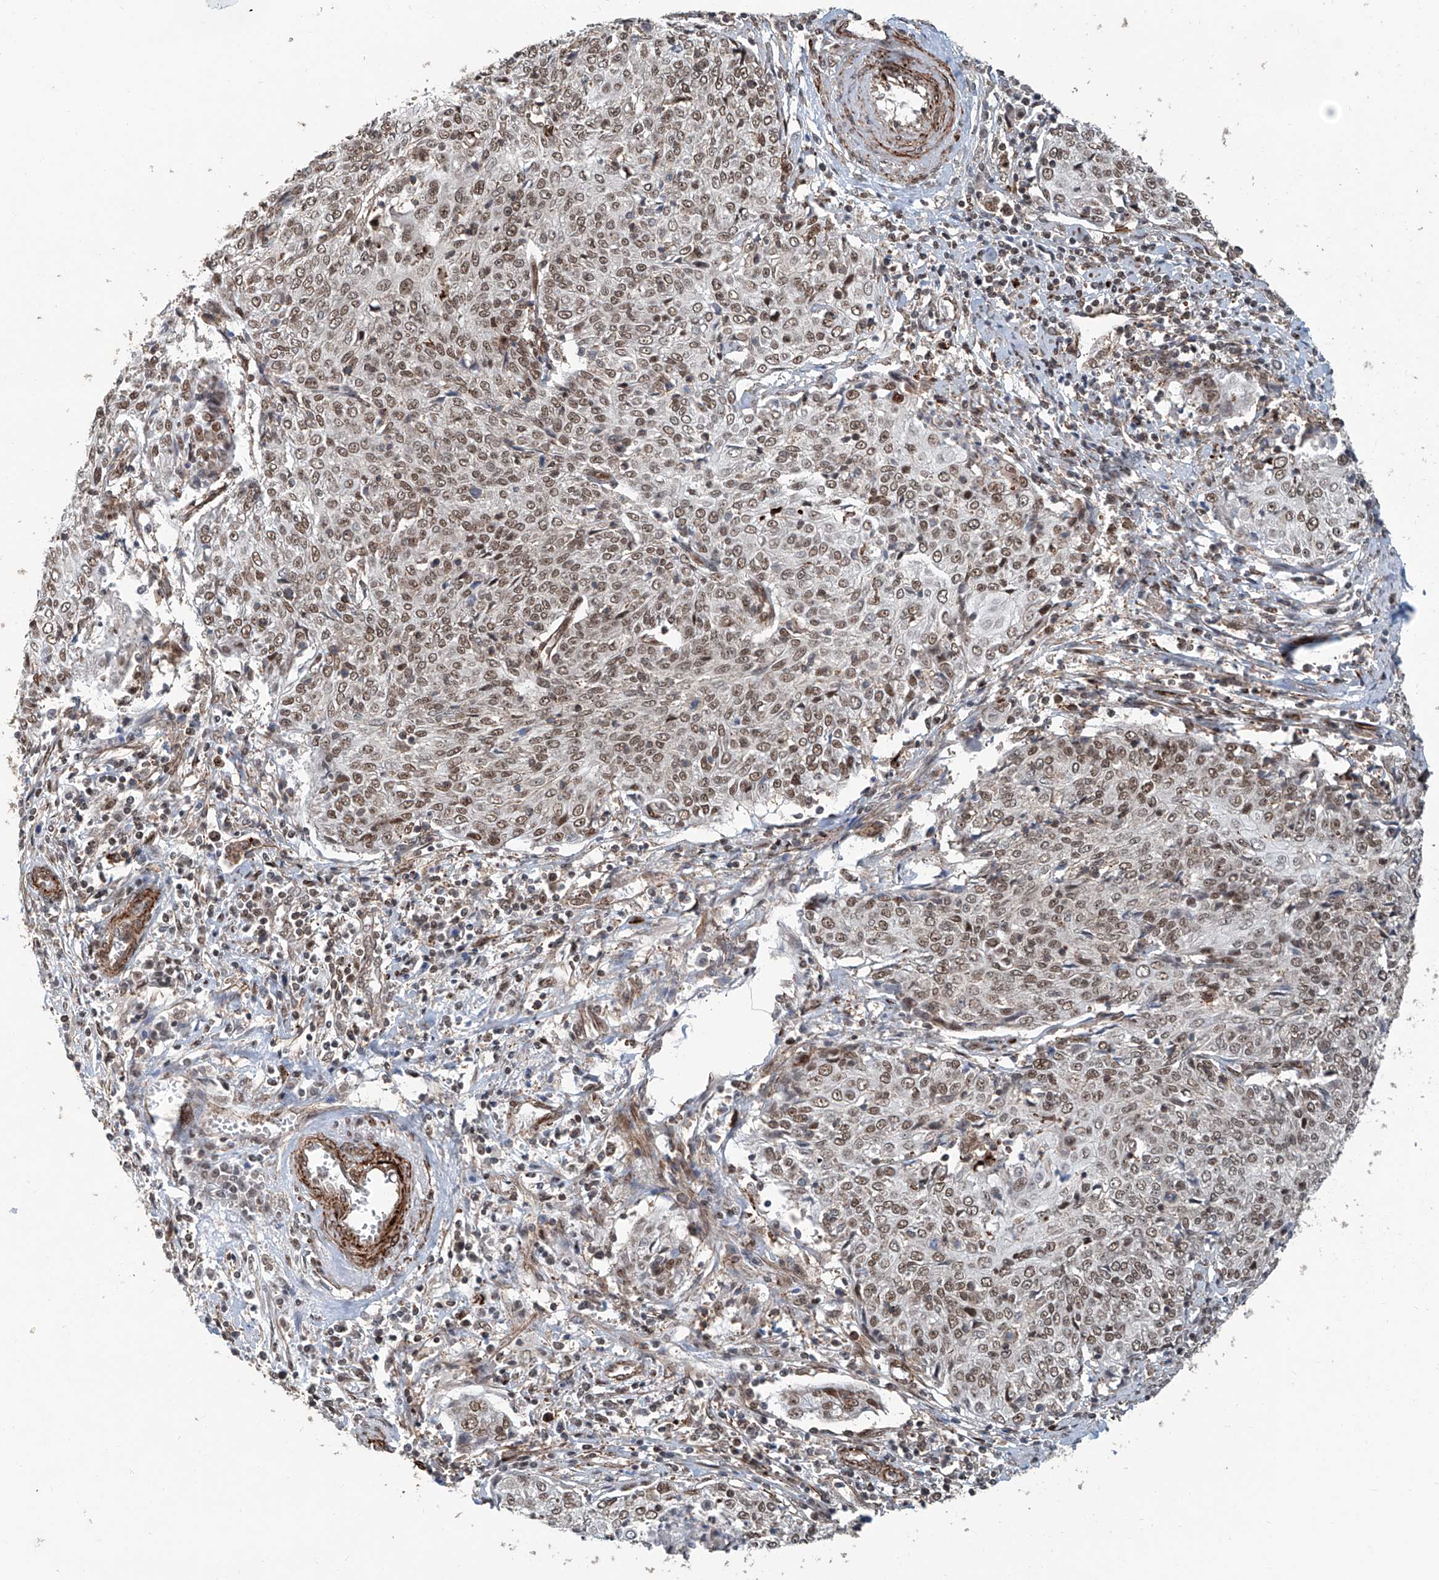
{"staining": {"intensity": "moderate", "quantity": ">75%", "location": "nuclear"}, "tissue": "cervical cancer", "cell_type": "Tumor cells", "image_type": "cancer", "snomed": [{"axis": "morphology", "description": "Squamous cell carcinoma, NOS"}, {"axis": "topography", "description": "Cervix"}], "caption": "A photomicrograph showing moderate nuclear positivity in about >75% of tumor cells in cervical squamous cell carcinoma, as visualized by brown immunohistochemical staining.", "gene": "SDE2", "patient": {"sex": "female", "age": 48}}